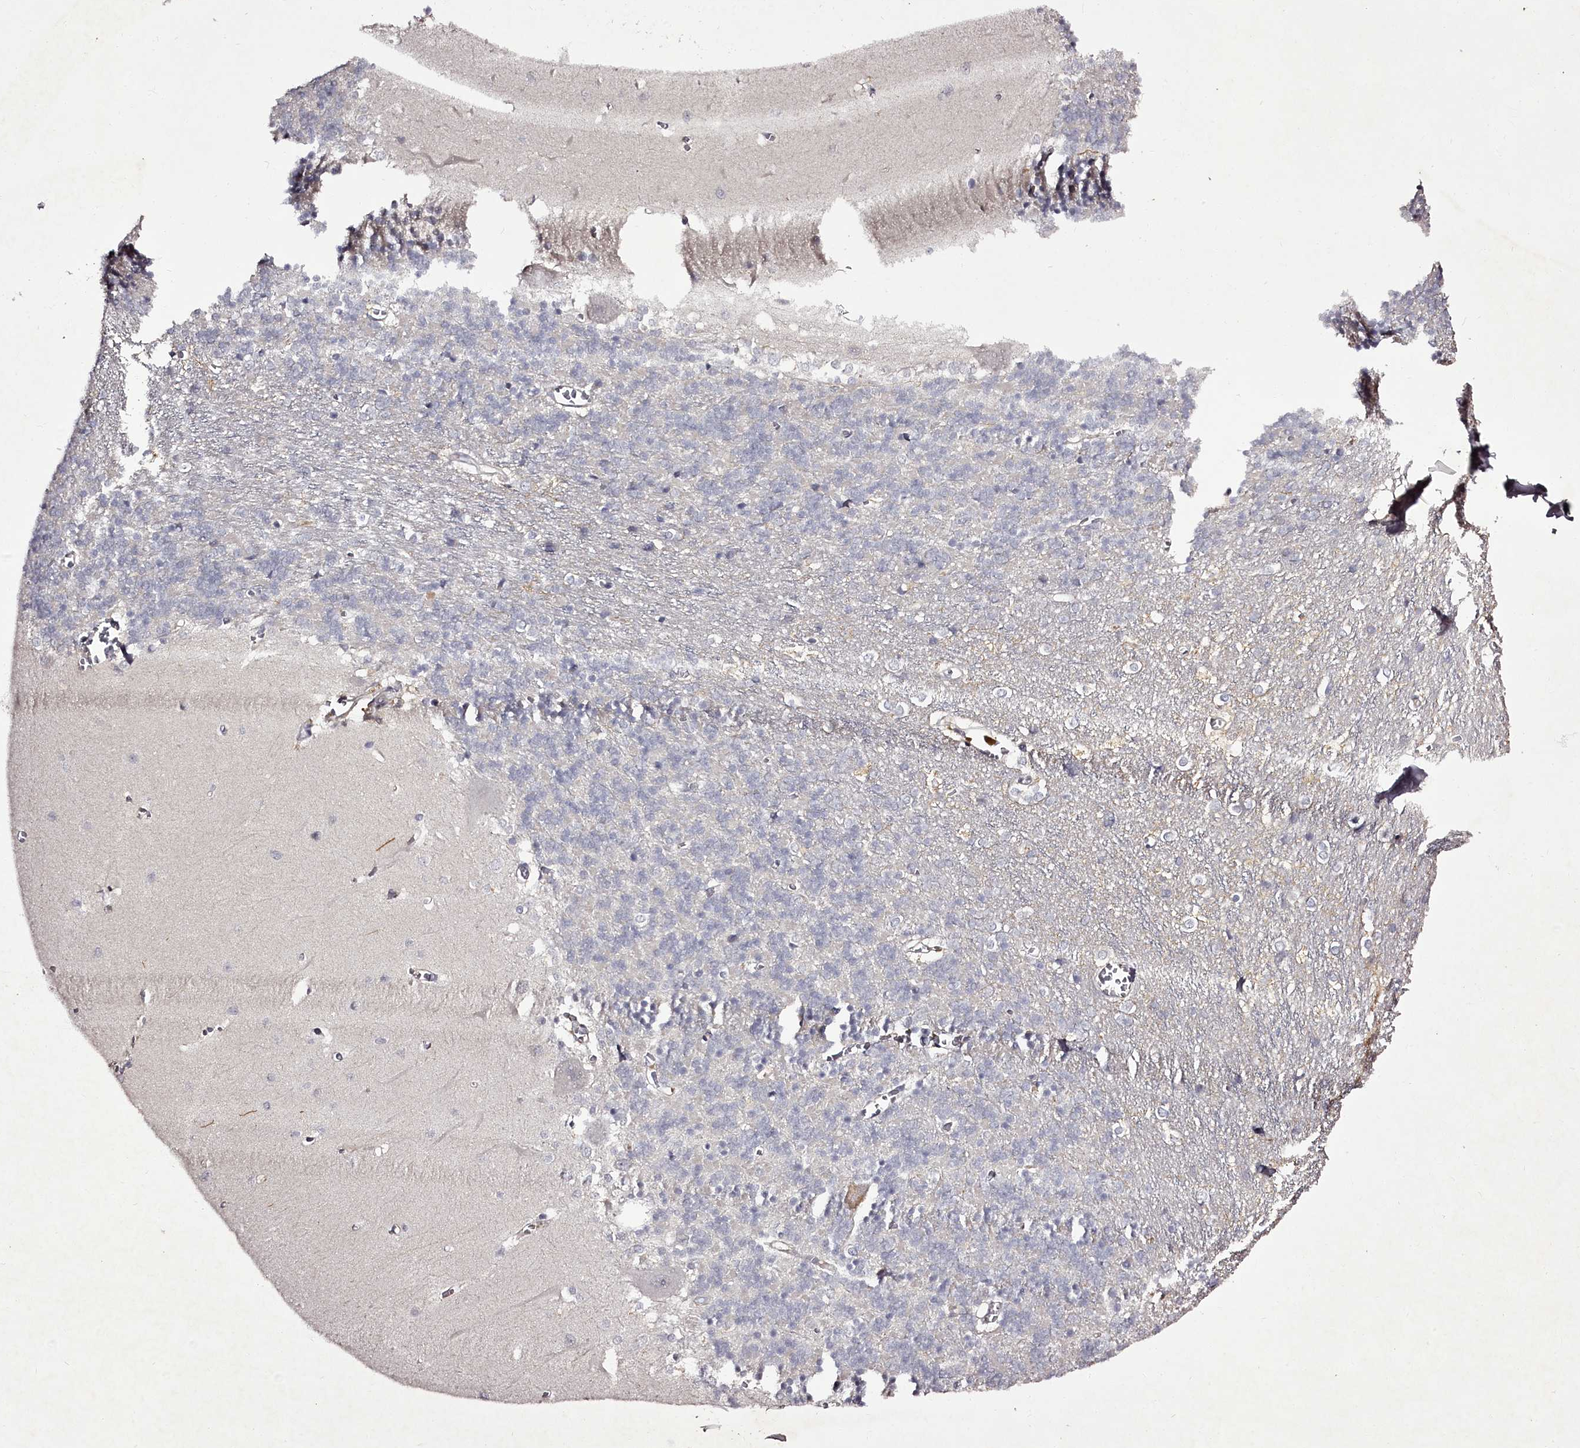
{"staining": {"intensity": "negative", "quantity": "none", "location": "none"}, "tissue": "cerebellum", "cell_type": "Cells in granular layer", "image_type": "normal", "snomed": [{"axis": "morphology", "description": "Normal tissue, NOS"}, {"axis": "topography", "description": "Cerebellum"}], "caption": "Cerebellum was stained to show a protein in brown. There is no significant staining in cells in granular layer.", "gene": "RBMXL2", "patient": {"sex": "male", "age": 37}}